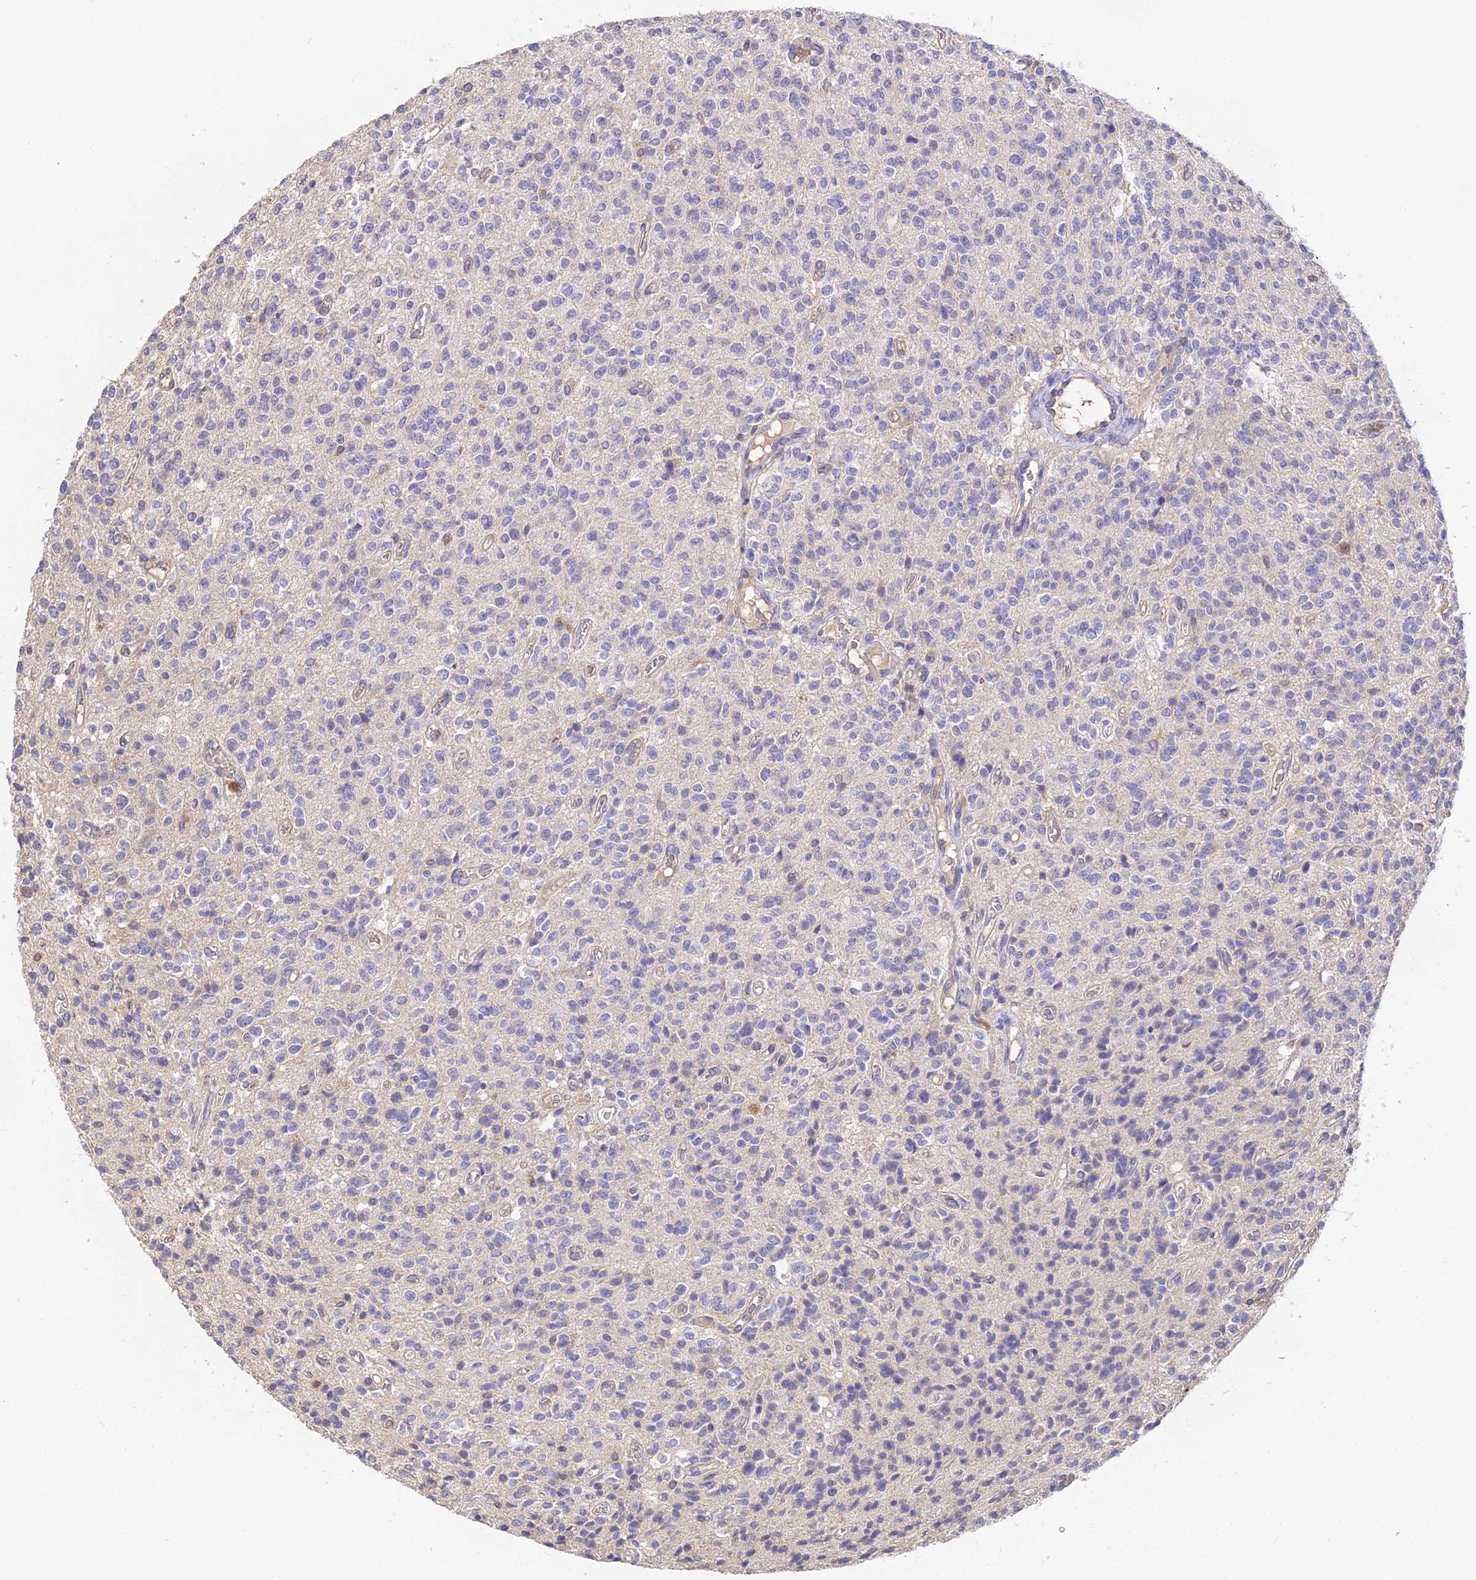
{"staining": {"intensity": "negative", "quantity": "none", "location": "none"}, "tissue": "glioma", "cell_type": "Tumor cells", "image_type": "cancer", "snomed": [{"axis": "morphology", "description": "Glioma, malignant, High grade"}, {"axis": "topography", "description": "Brain"}], "caption": "Tumor cells show no significant protein expression in glioma.", "gene": "FBP1", "patient": {"sex": "male", "age": 34}}